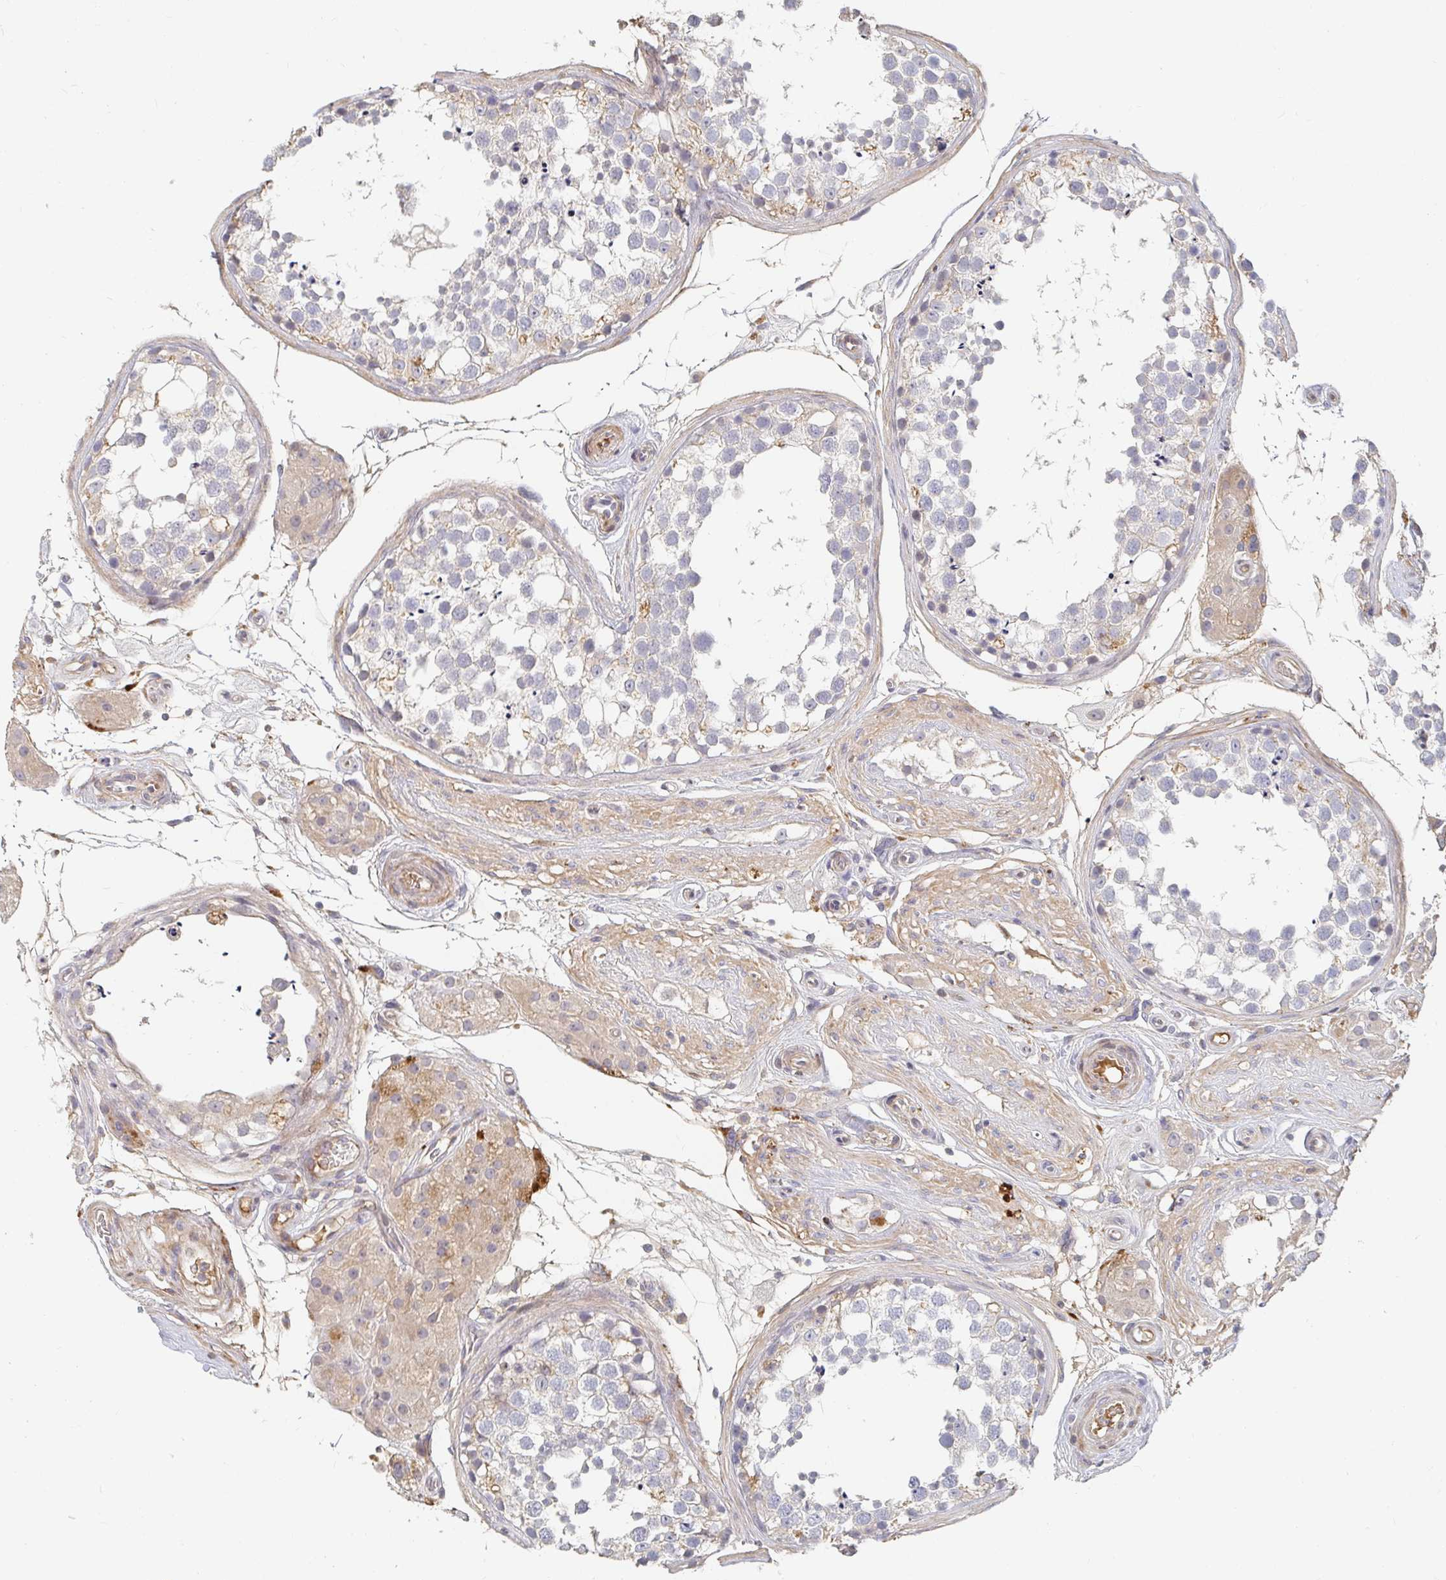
{"staining": {"intensity": "negative", "quantity": "none", "location": "none"}, "tissue": "testis", "cell_type": "Cells in seminiferous ducts", "image_type": "normal", "snomed": [{"axis": "morphology", "description": "Normal tissue, NOS"}, {"axis": "morphology", "description": "Seminoma, NOS"}, {"axis": "topography", "description": "Testis"}], "caption": "The histopathology image shows no staining of cells in seminiferous ducts in benign testis. (IHC, brightfield microscopy, high magnification).", "gene": "NME9", "patient": {"sex": "male", "age": 65}}